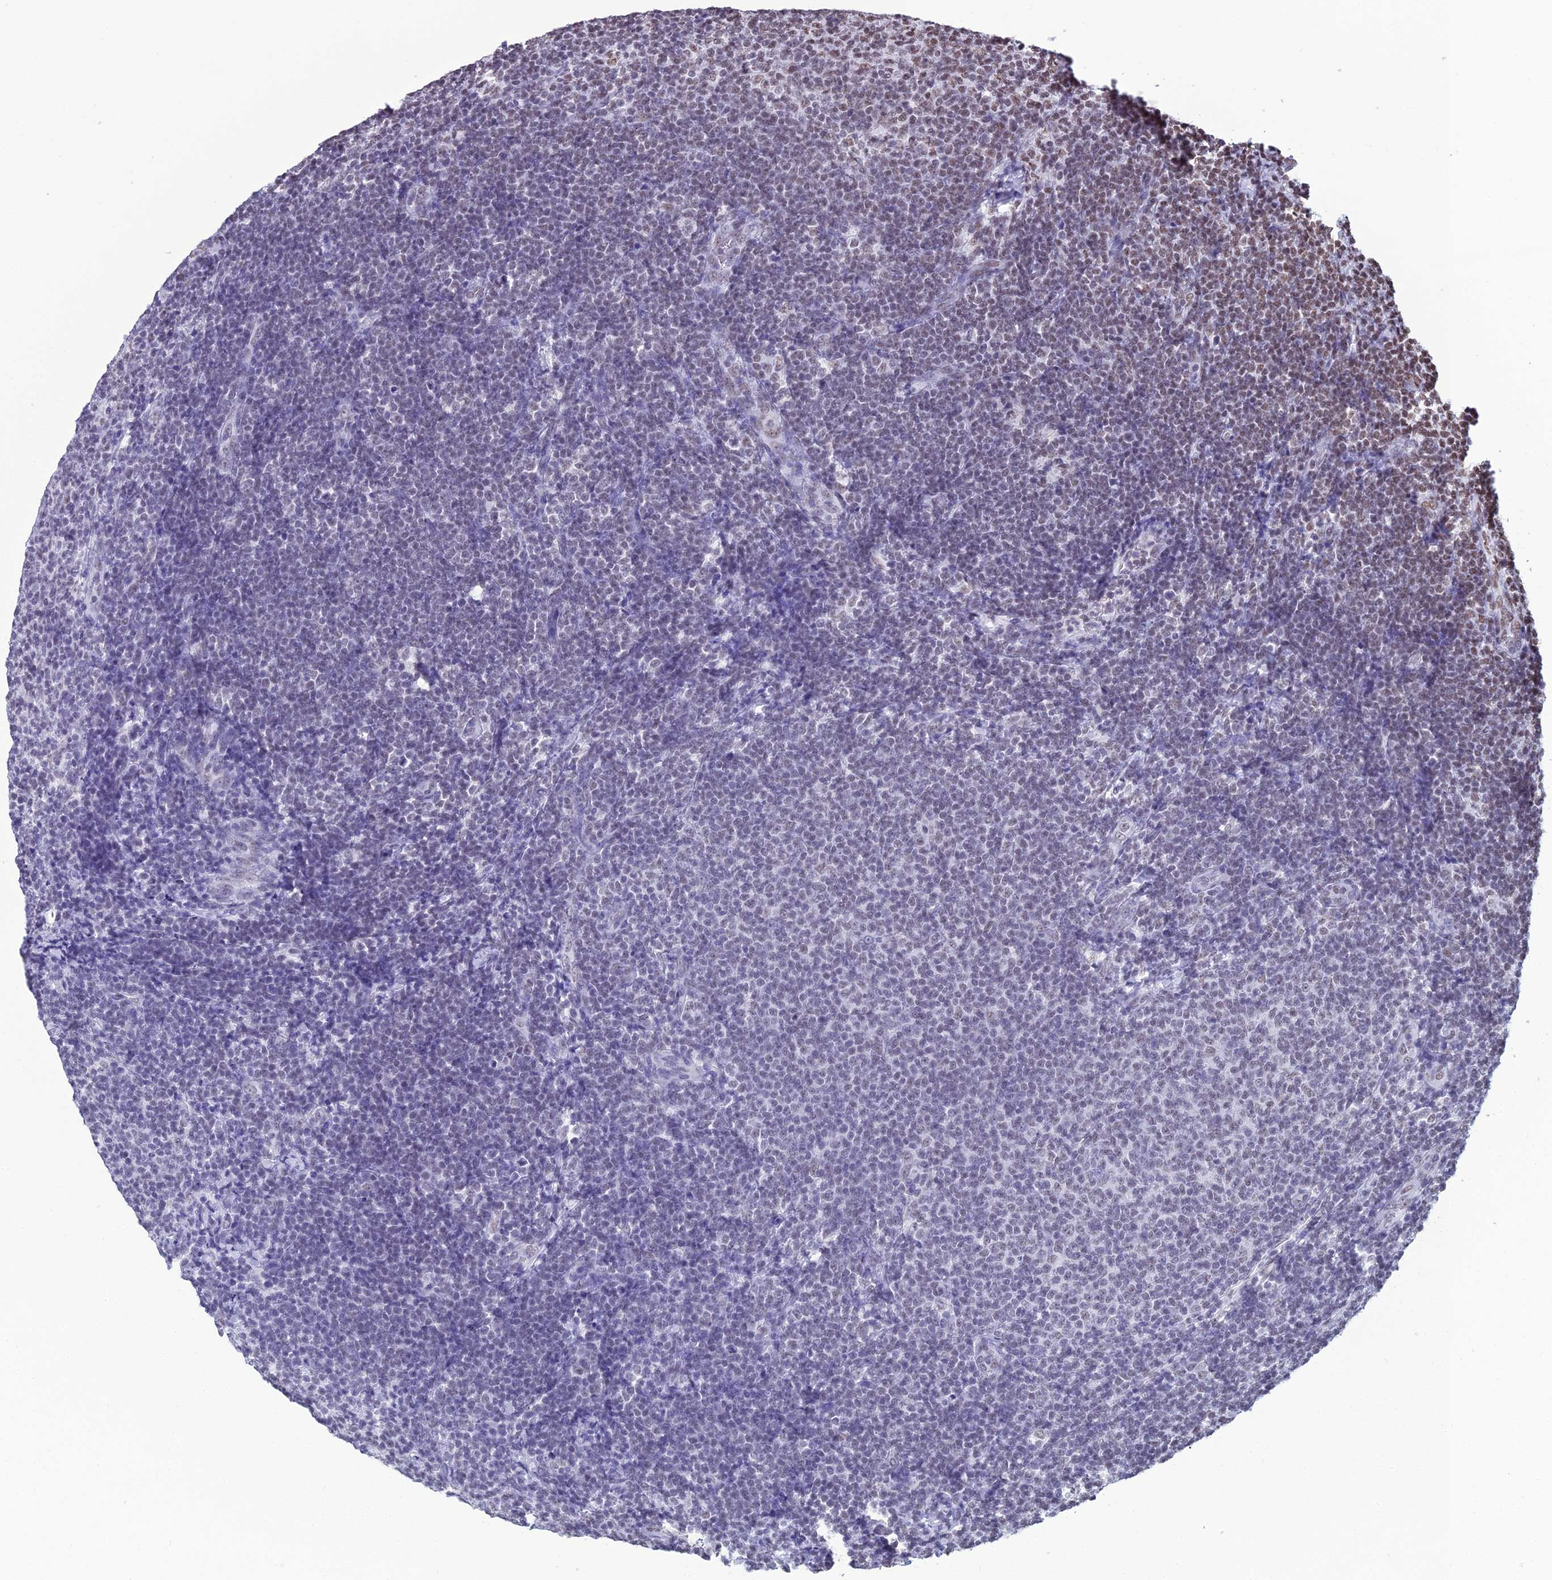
{"staining": {"intensity": "moderate", "quantity": "<25%", "location": "nuclear"}, "tissue": "lymphoma", "cell_type": "Tumor cells", "image_type": "cancer", "snomed": [{"axis": "morphology", "description": "Malignant lymphoma, non-Hodgkin's type, Low grade"}, {"axis": "topography", "description": "Lymph node"}], "caption": "This photomicrograph demonstrates immunohistochemistry staining of human malignant lymphoma, non-Hodgkin's type (low-grade), with low moderate nuclear staining in approximately <25% of tumor cells.", "gene": "PRAMEF12", "patient": {"sex": "male", "age": 66}}